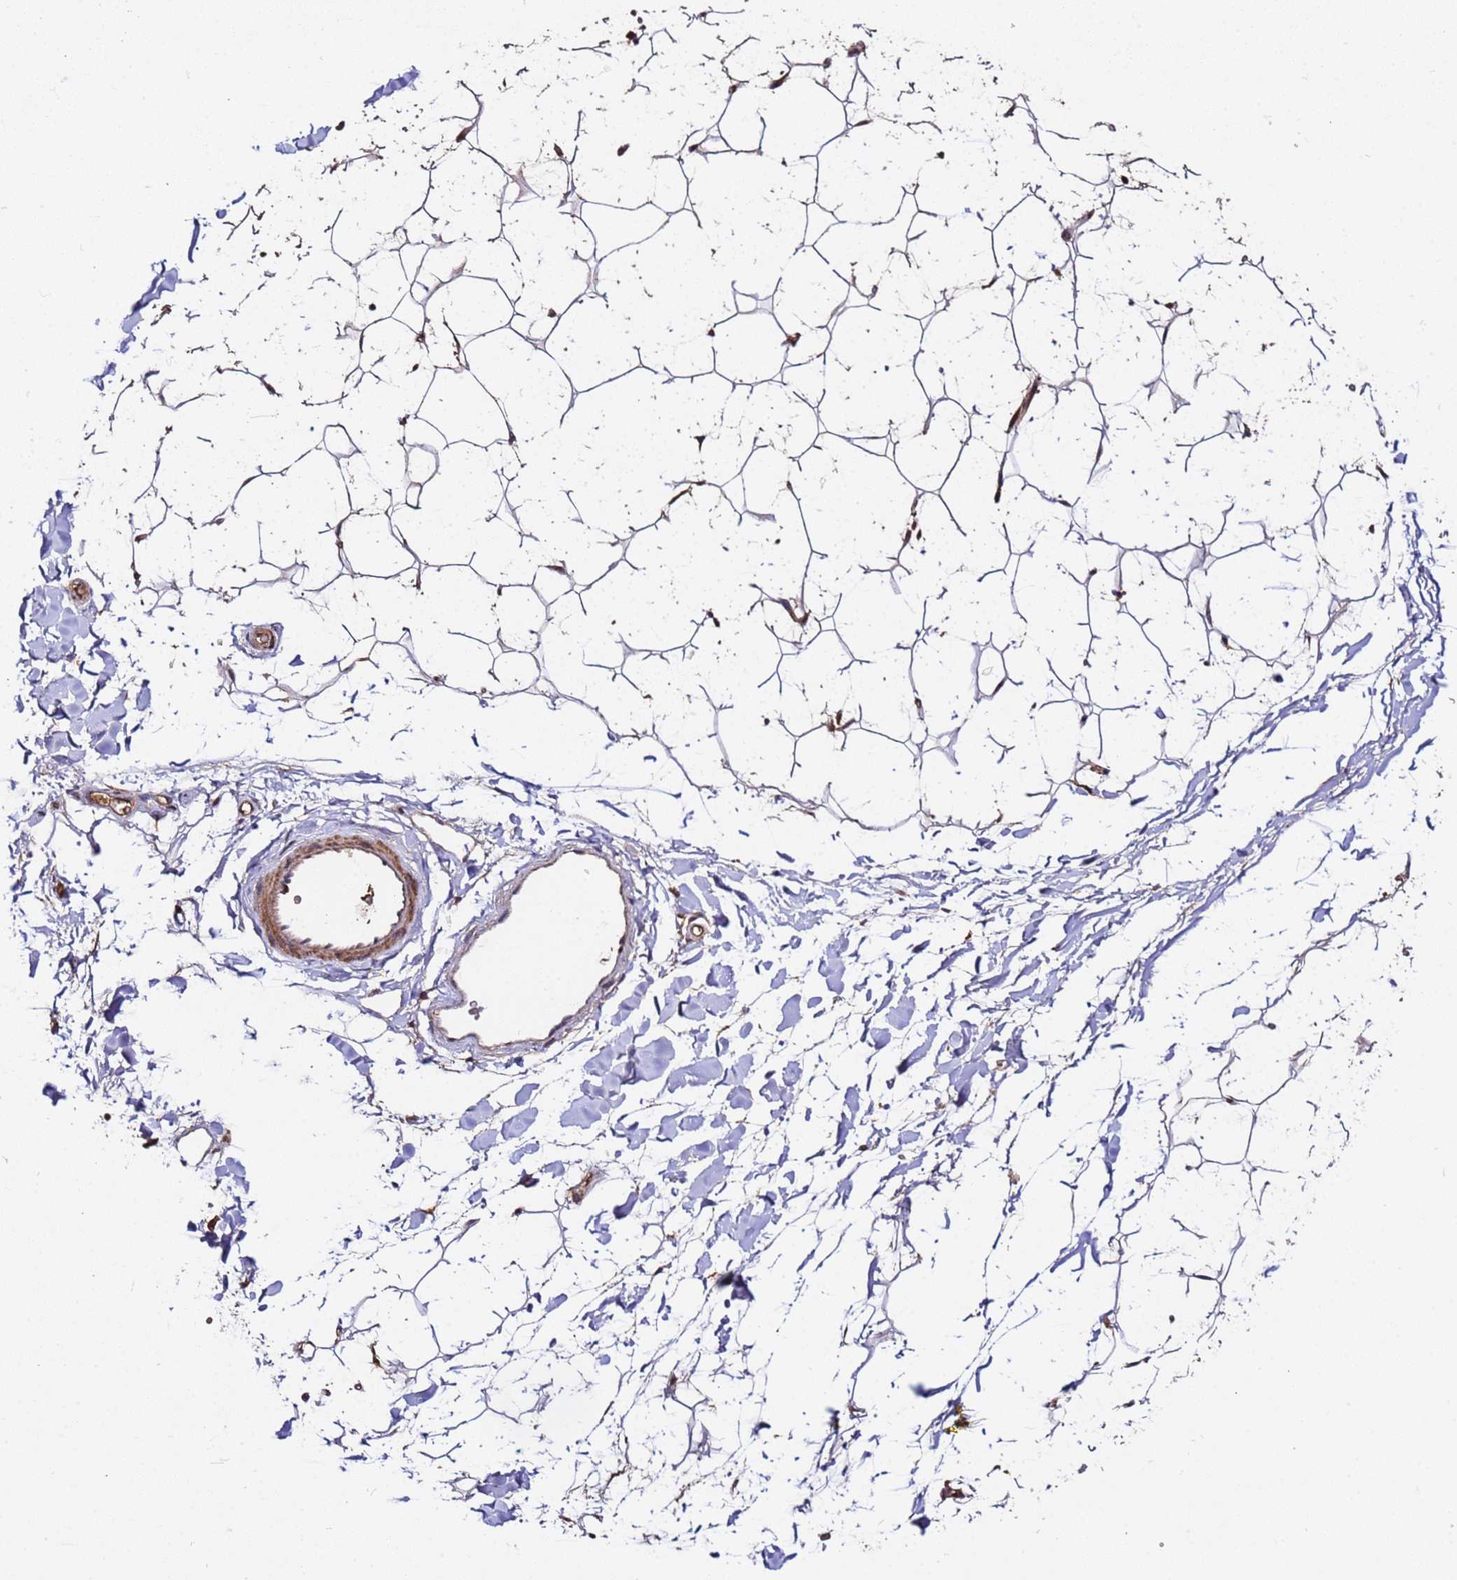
{"staining": {"intensity": "negative", "quantity": "none", "location": "none"}, "tissue": "adipose tissue", "cell_type": "Adipocytes", "image_type": "normal", "snomed": [{"axis": "morphology", "description": "Normal tissue, NOS"}, {"axis": "topography", "description": "Breast"}], "caption": "A high-resolution micrograph shows immunohistochemistry (IHC) staining of normal adipose tissue, which displays no significant expression in adipocytes.", "gene": "WNK4", "patient": {"sex": "female", "age": 26}}